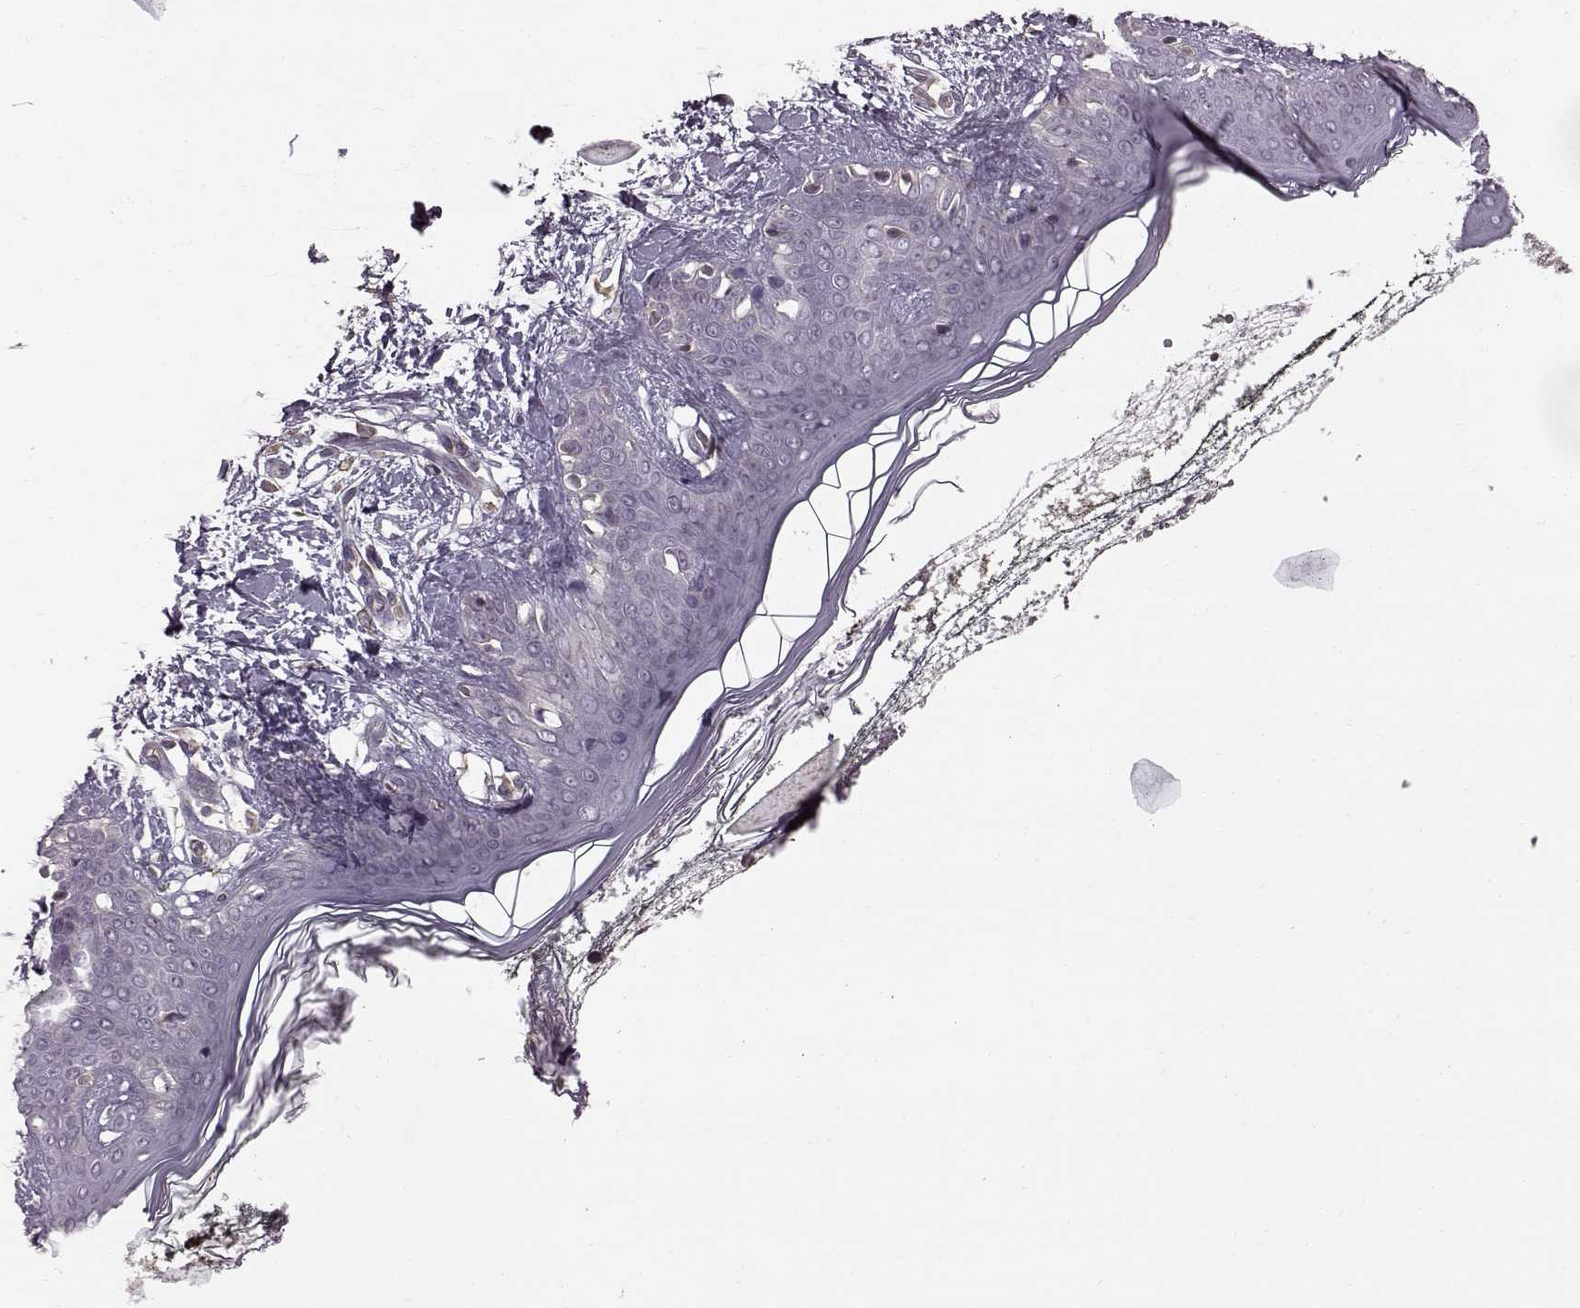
{"staining": {"intensity": "negative", "quantity": "none", "location": "none"}, "tissue": "skin", "cell_type": "Fibroblasts", "image_type": "normal", "snomed": [{"axis": "morphology", "description": "Normal tissue, NOS"}, {"axis": "topography", "description": "Skin"}], "caption": "Image shows no protein positivity in fibroblasts of benign skin.", "gene": "NME1", "patient": {"sex": "female", "age": 34}}